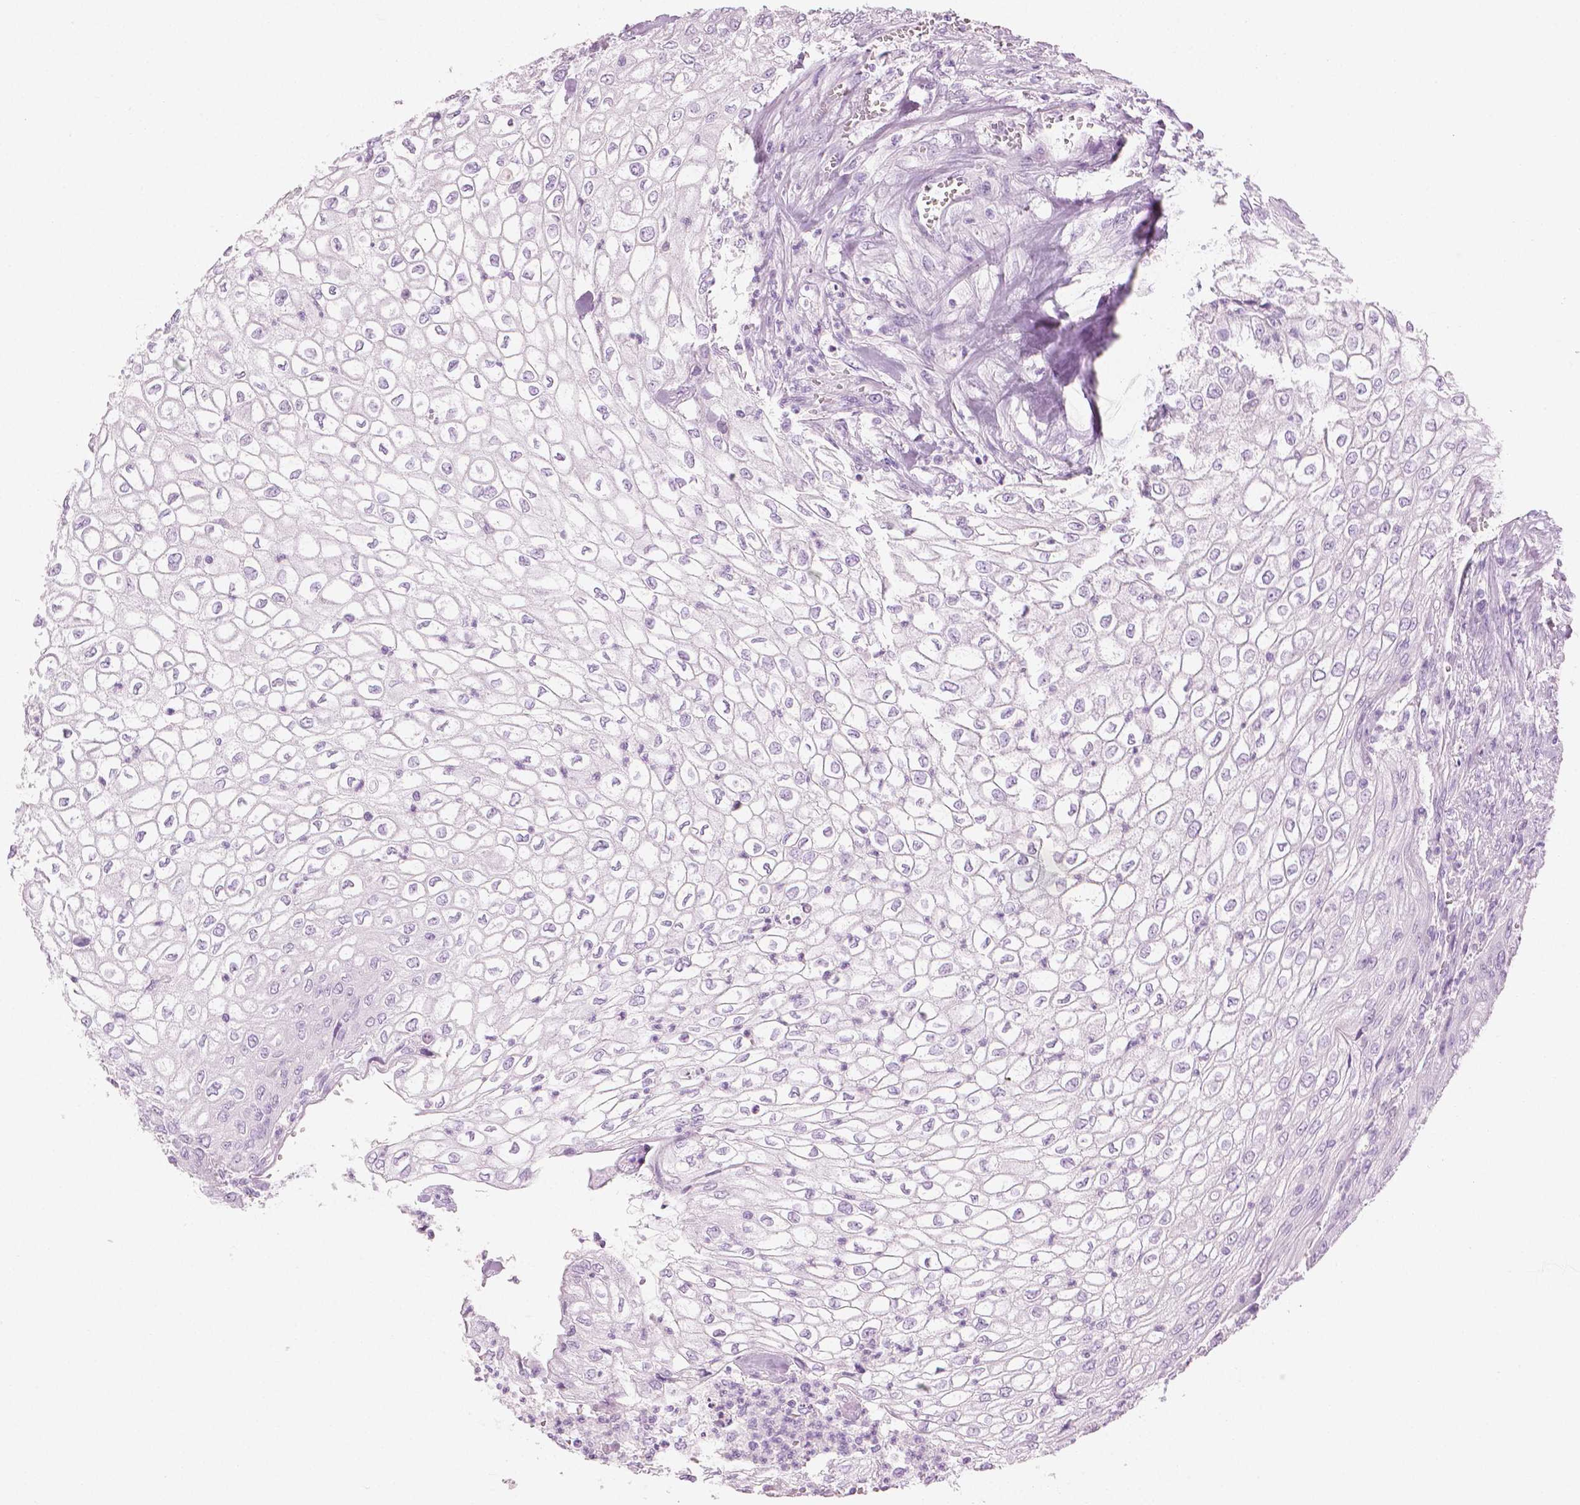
{"staining": {"intensity": "negative", "quantity": "none", "location": "none"}, "tissue": "urothelial cancer", "cell_type": "Tumor cells", "image_type": "cancer", "snomed": [{"axis": "morphology", "description": "Urothelial carcinoma, High grade"}, {"axis": "topography", "description": "Urinary bladder"}], "caption": "Immunohistochemical staining of high-grade urothelial carcinoma exhibits no significant positivity in tumor cells.", "gene": "PLIN4", "patient": {"sex": "male", "age": 62}}